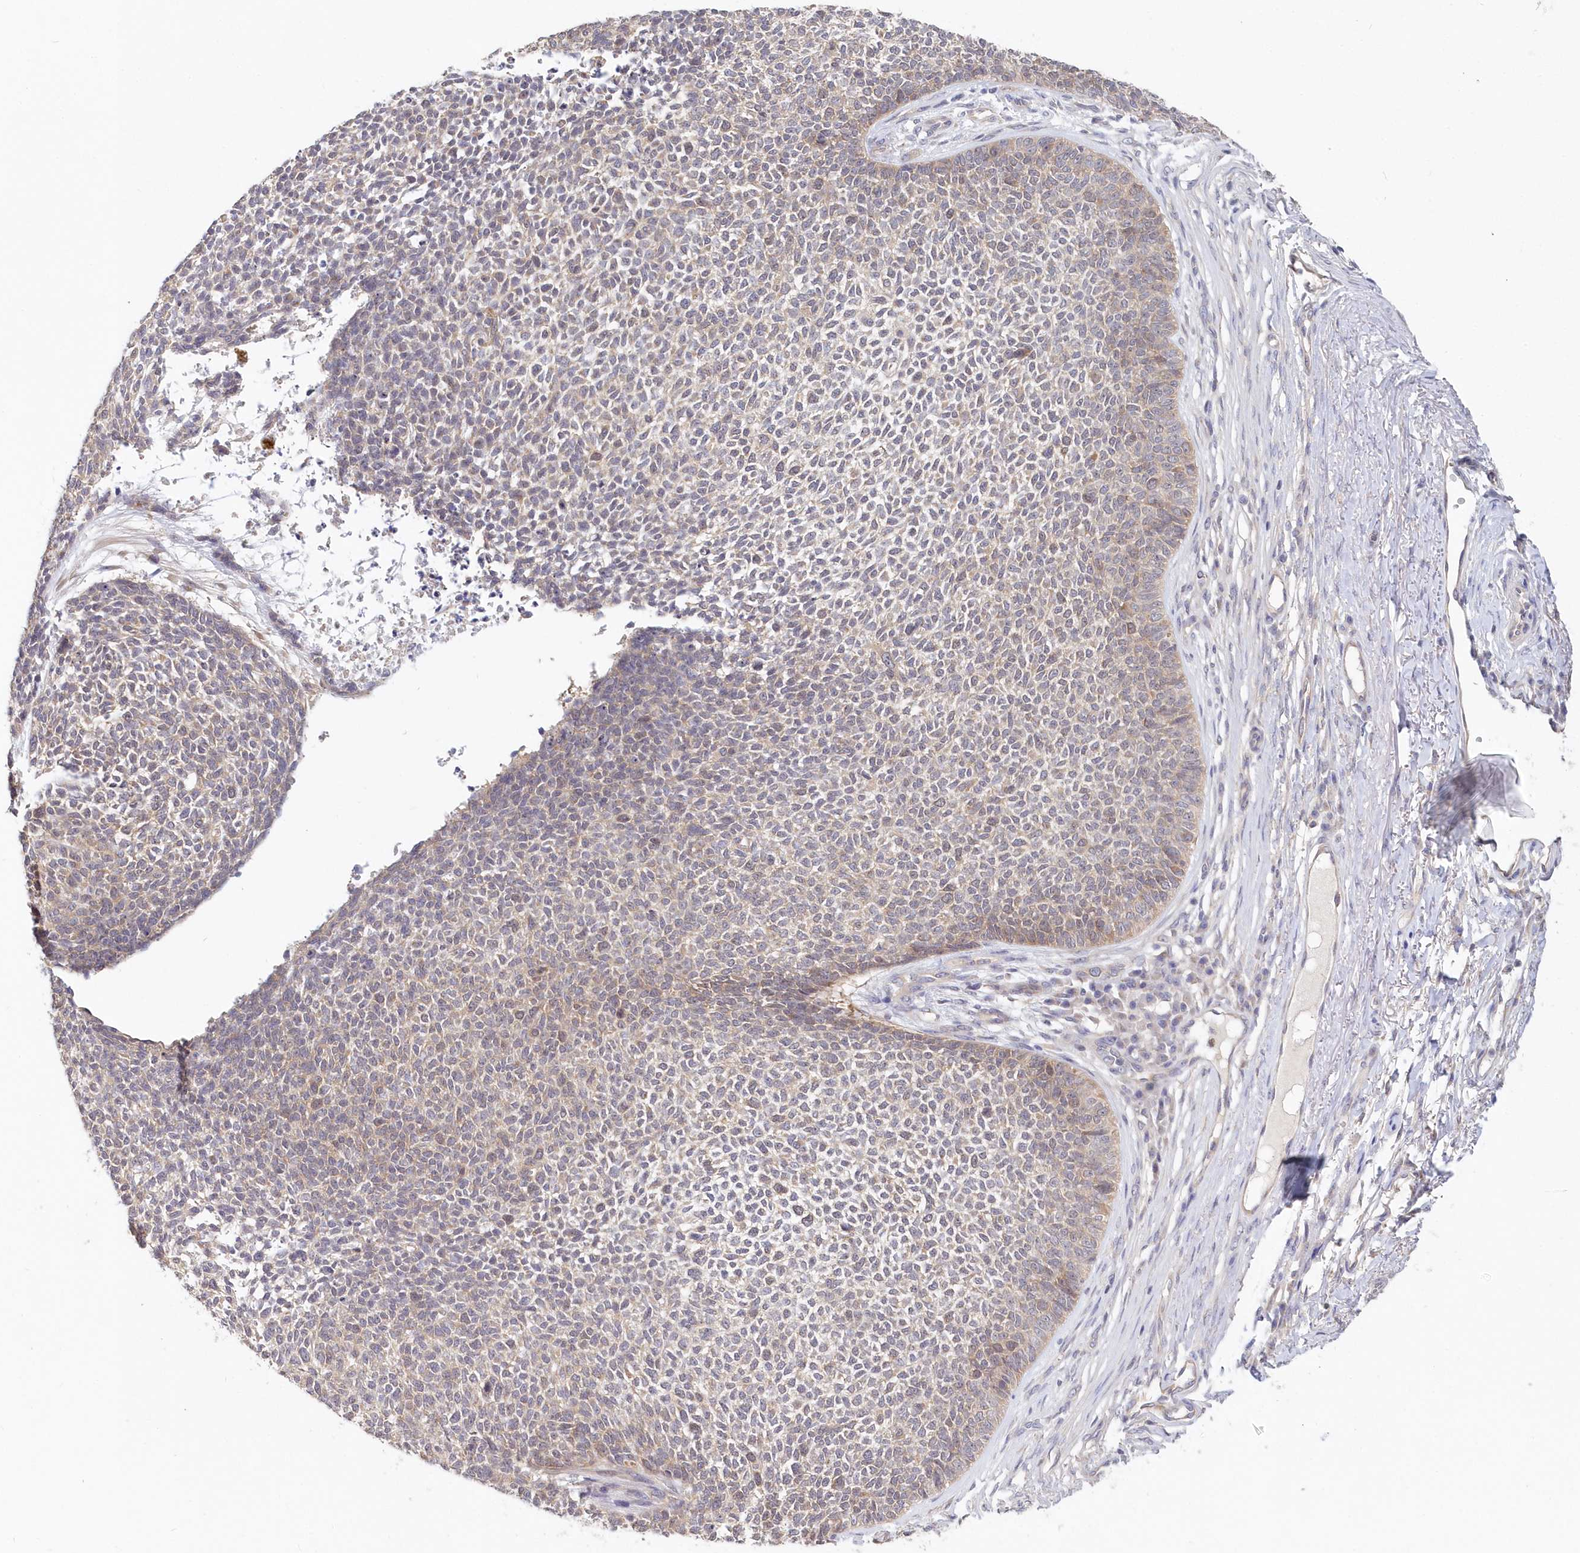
{"staining": {"intensity": "weak", "quantity": "<25%", "location": "cytoplasmic/membranous"}, "tissue": "skin cancer", "cell_type": "Tumor cells", "image_type": "cancer", "snomed": [{"axis": "morphology", "description": "Basal cell carcinoma"}, {"axis": "topography", "description": "Skin"}], "caption": "DAB (3,3'-diaminobenzidine) immunohistochemical staining of basal cell carcinoma (skin) shows no significant staining in tumor cells.", "gene": "KATNA1", "patient": {"sex": "female", "age": 84}}